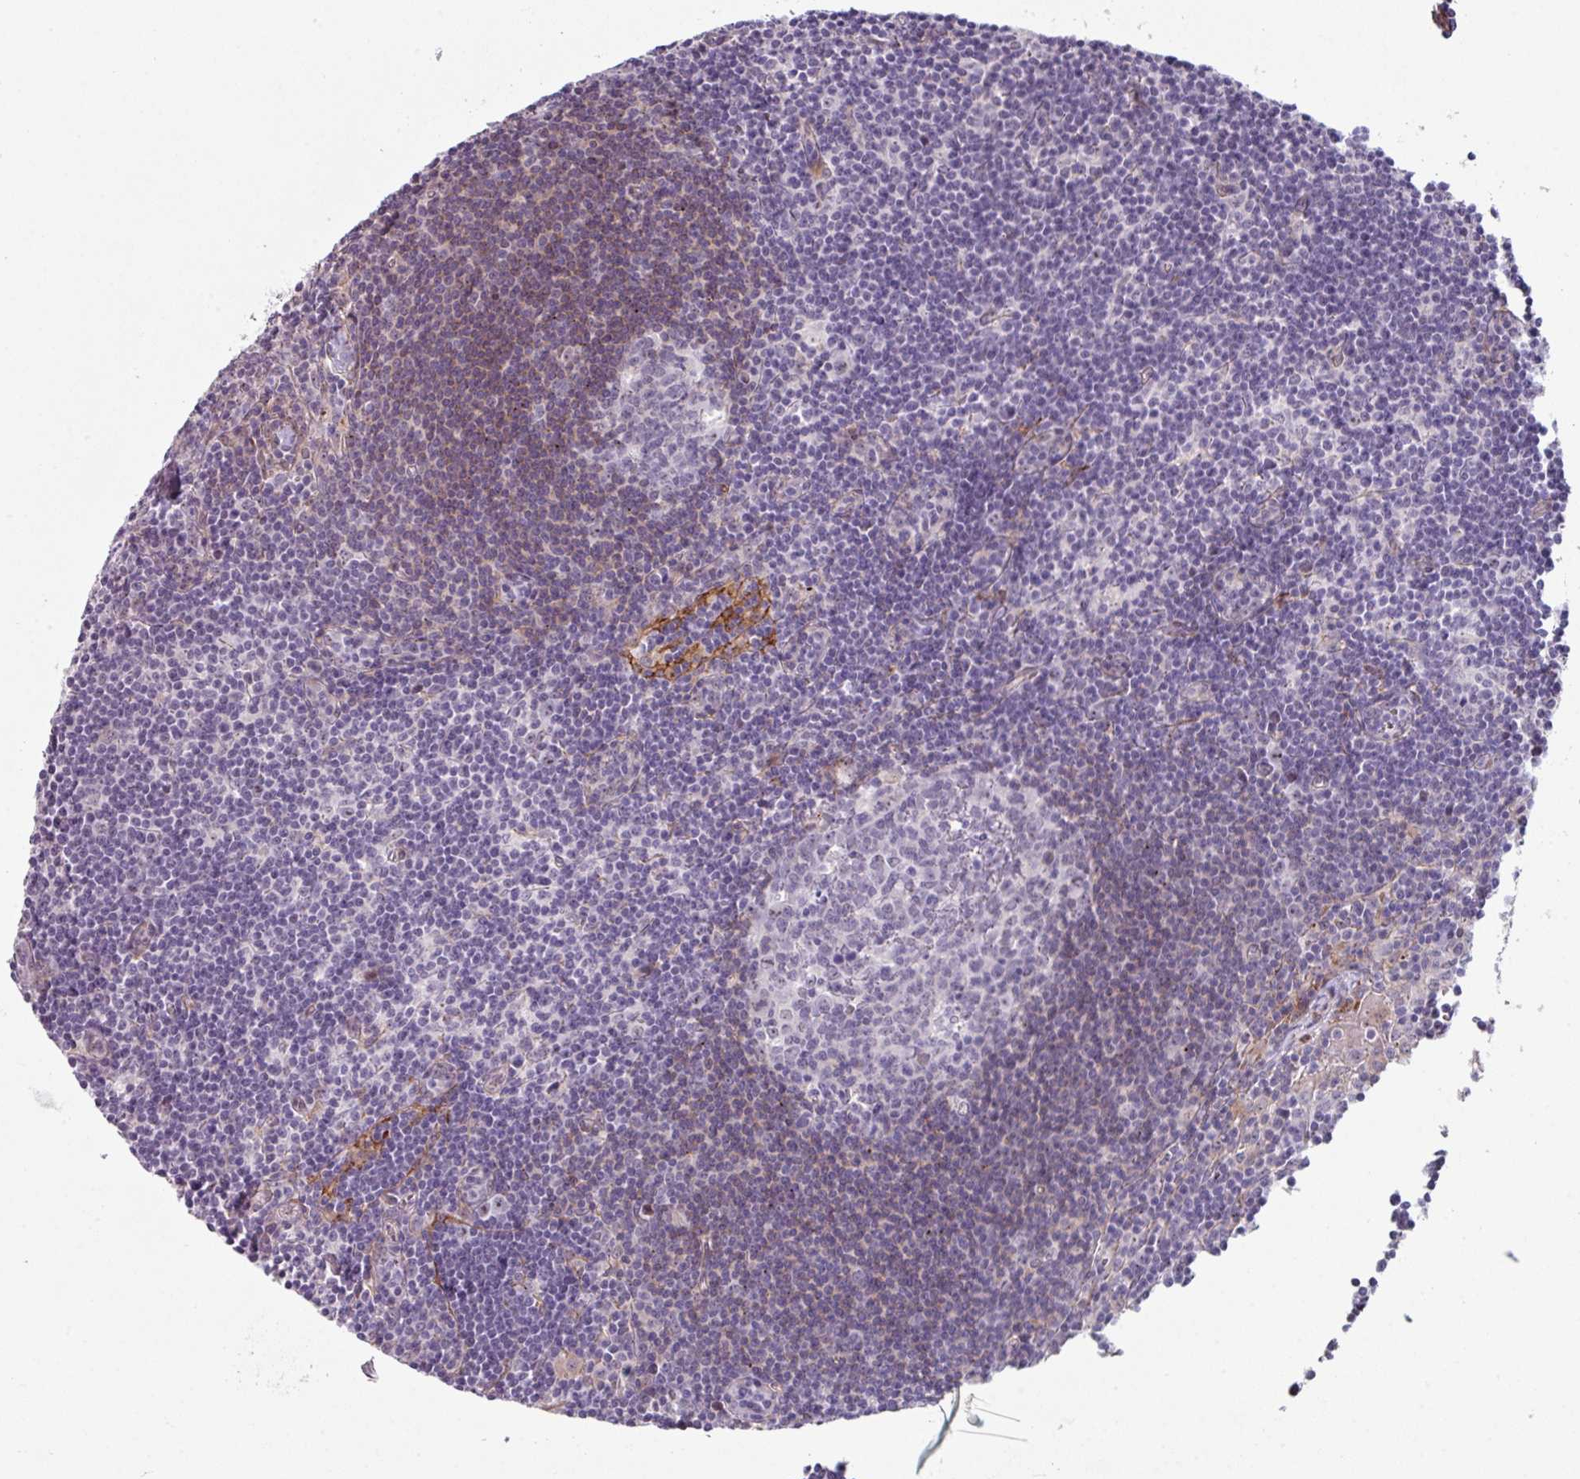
{"staining": {"intensity": "negative", "quantity": "none", "location": "none"}, "tissue": "lymph node", "cell_type": "Germinal center cells", "image_type": "normal", "snomed": [{"axis": "morphology", "description": "Normal tissue, NOS"}, {"axis": "topography", "description": "Lymph node"}], "caption": "This is an IHC histopathology image of benign lymph node. There is no staining in germinal center cells.", "gene": "BMS1", "patient": {"sex": "female", "age": 29}}